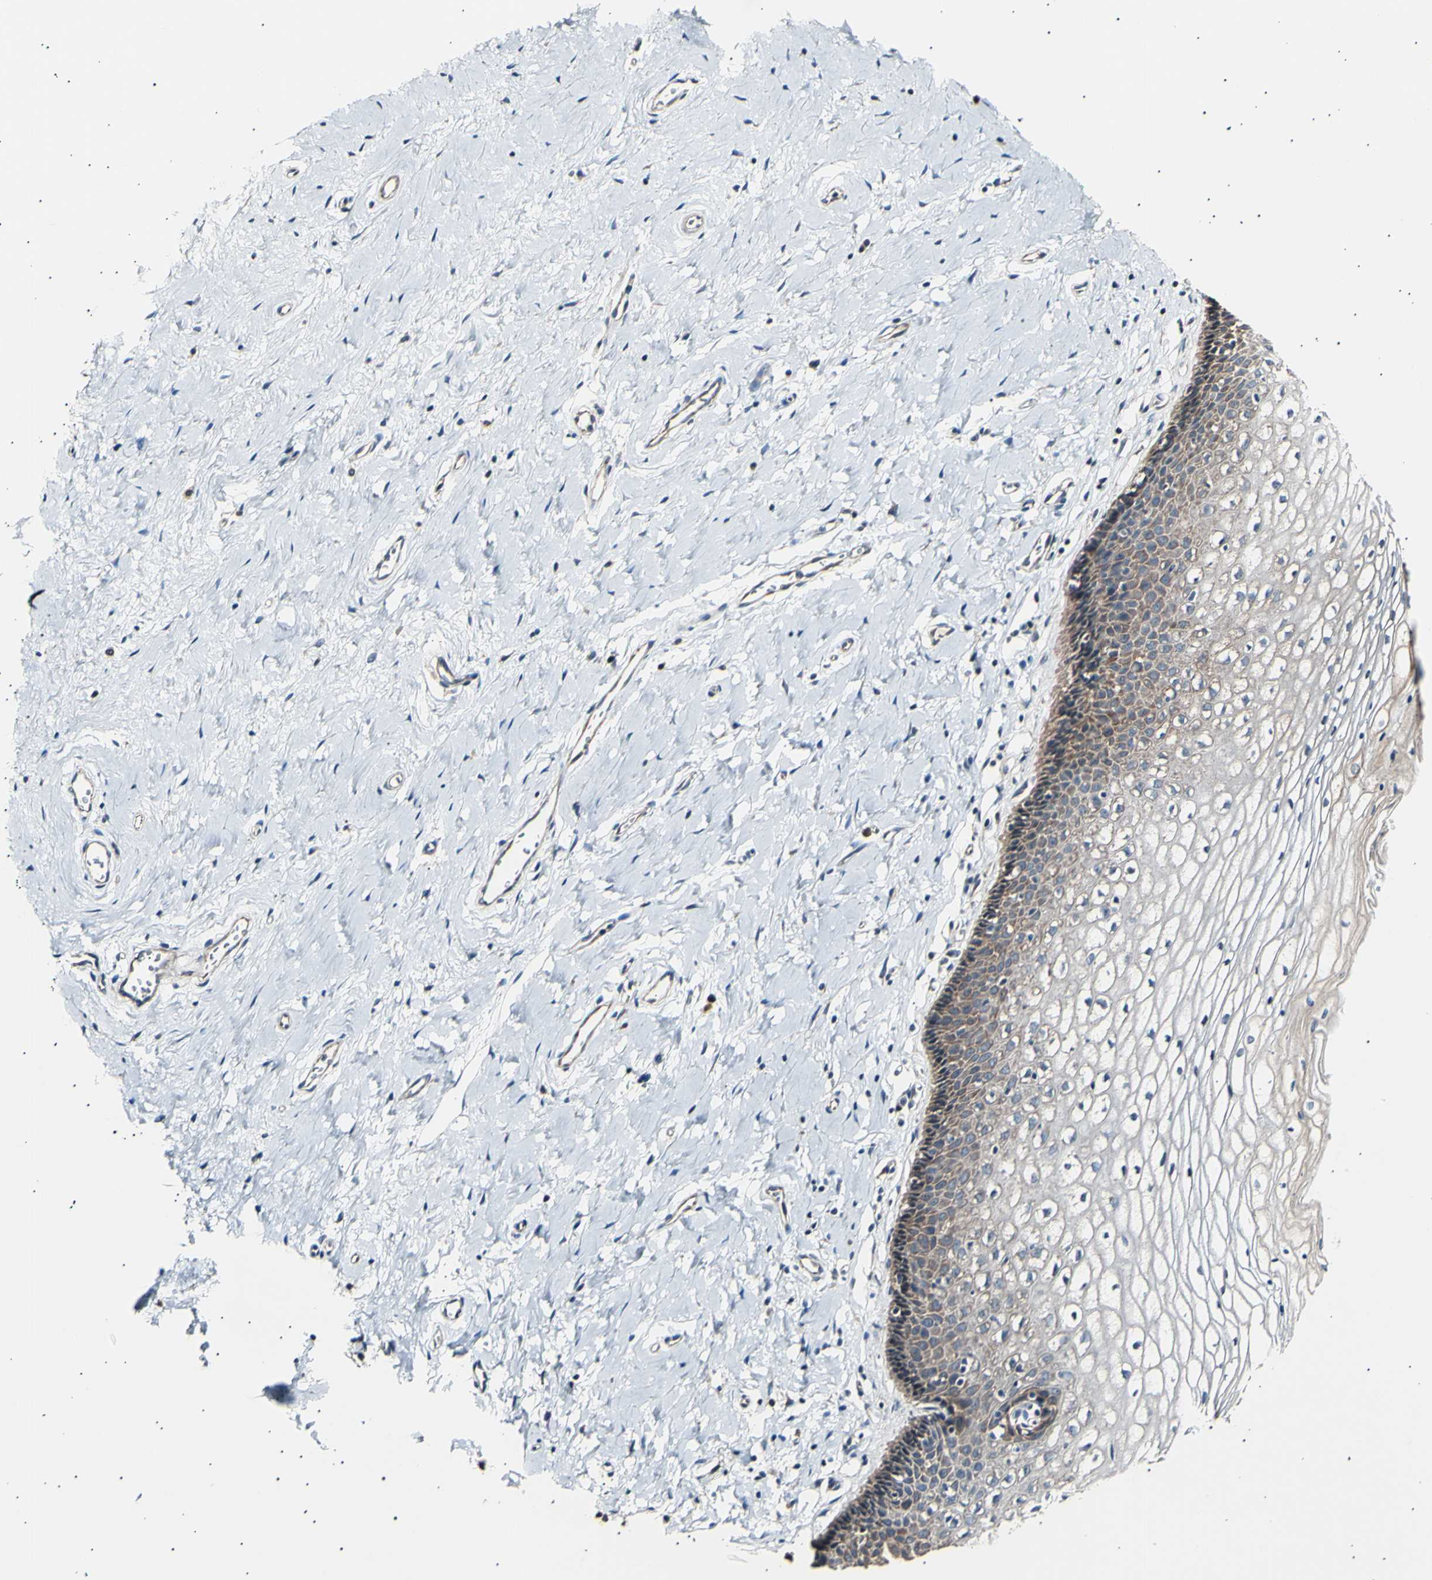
{"staining": {"intensity": "moderate", "quantity": "<25%", "location": "cytoplasmic/membranous"}, "tissue": "vagina", "cell_type": "Squamous epithelial cells", "image_type": "normal", "snomed": [{"axis": "morphology", "description": "Normal tissue, NOS"}, {"axis": "topography", "description": "Soft tissue"}, {"axis": "topography", "description": "Vagina"}], "caption": "An image showing moderate cytoplasmic/membranous positivity in about <25% of squamous epithelial cells in benign vagina, as visualized by brown immunohistochemical staining.", "gene": "ITGA6", "patient": {"sex": "female", "age": 61}}